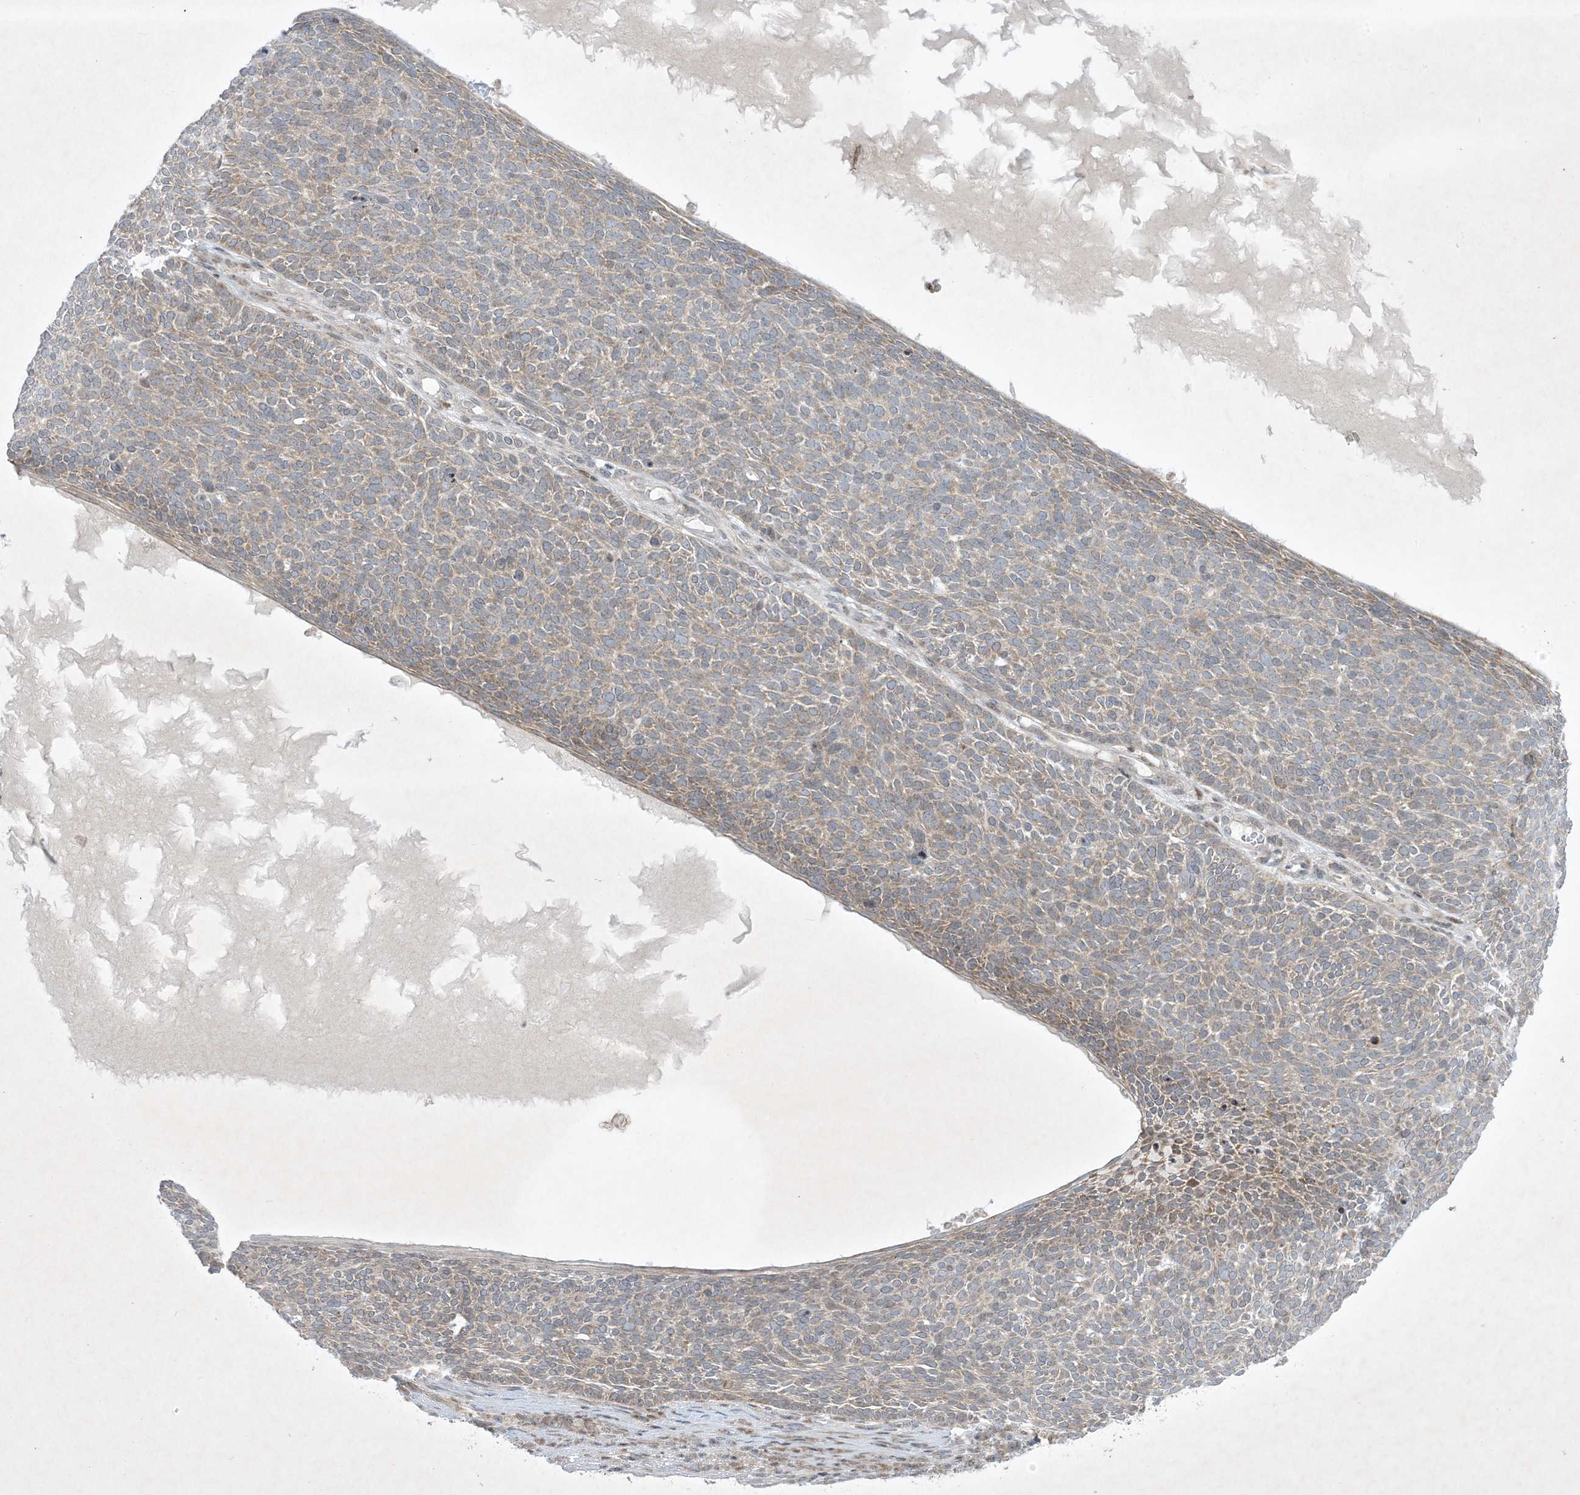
{"staining": {"intensity": "weak", "quantity": ">75%", "location": "cytoplasmic/membranous"}, "tissue": "skin cancer", "cell_type": "Tumor cells", "image_type": "cancer", "snomed": [{"axis": "morphology", "description": "Squamous cell carcinoma, NOS"}, {"axis": "topography", "description": "Skin"}], "caption": "Immunohistochemistry (IHC) staining of skin squamous cell carcinoma, which exhibits low levels of weak cytoplasmic/membranous positivity in about >75% of tumor cells indicating weak cytoplasmic/membranous protein staining. The staining was performed using DAB (3,3'-diaminobenzidine) (brown) for protein detection and nuclei were counterstained in hematoxylin (blue).", "gene": "SOGA3", "patient": {"sex": "female", "age": 90}}